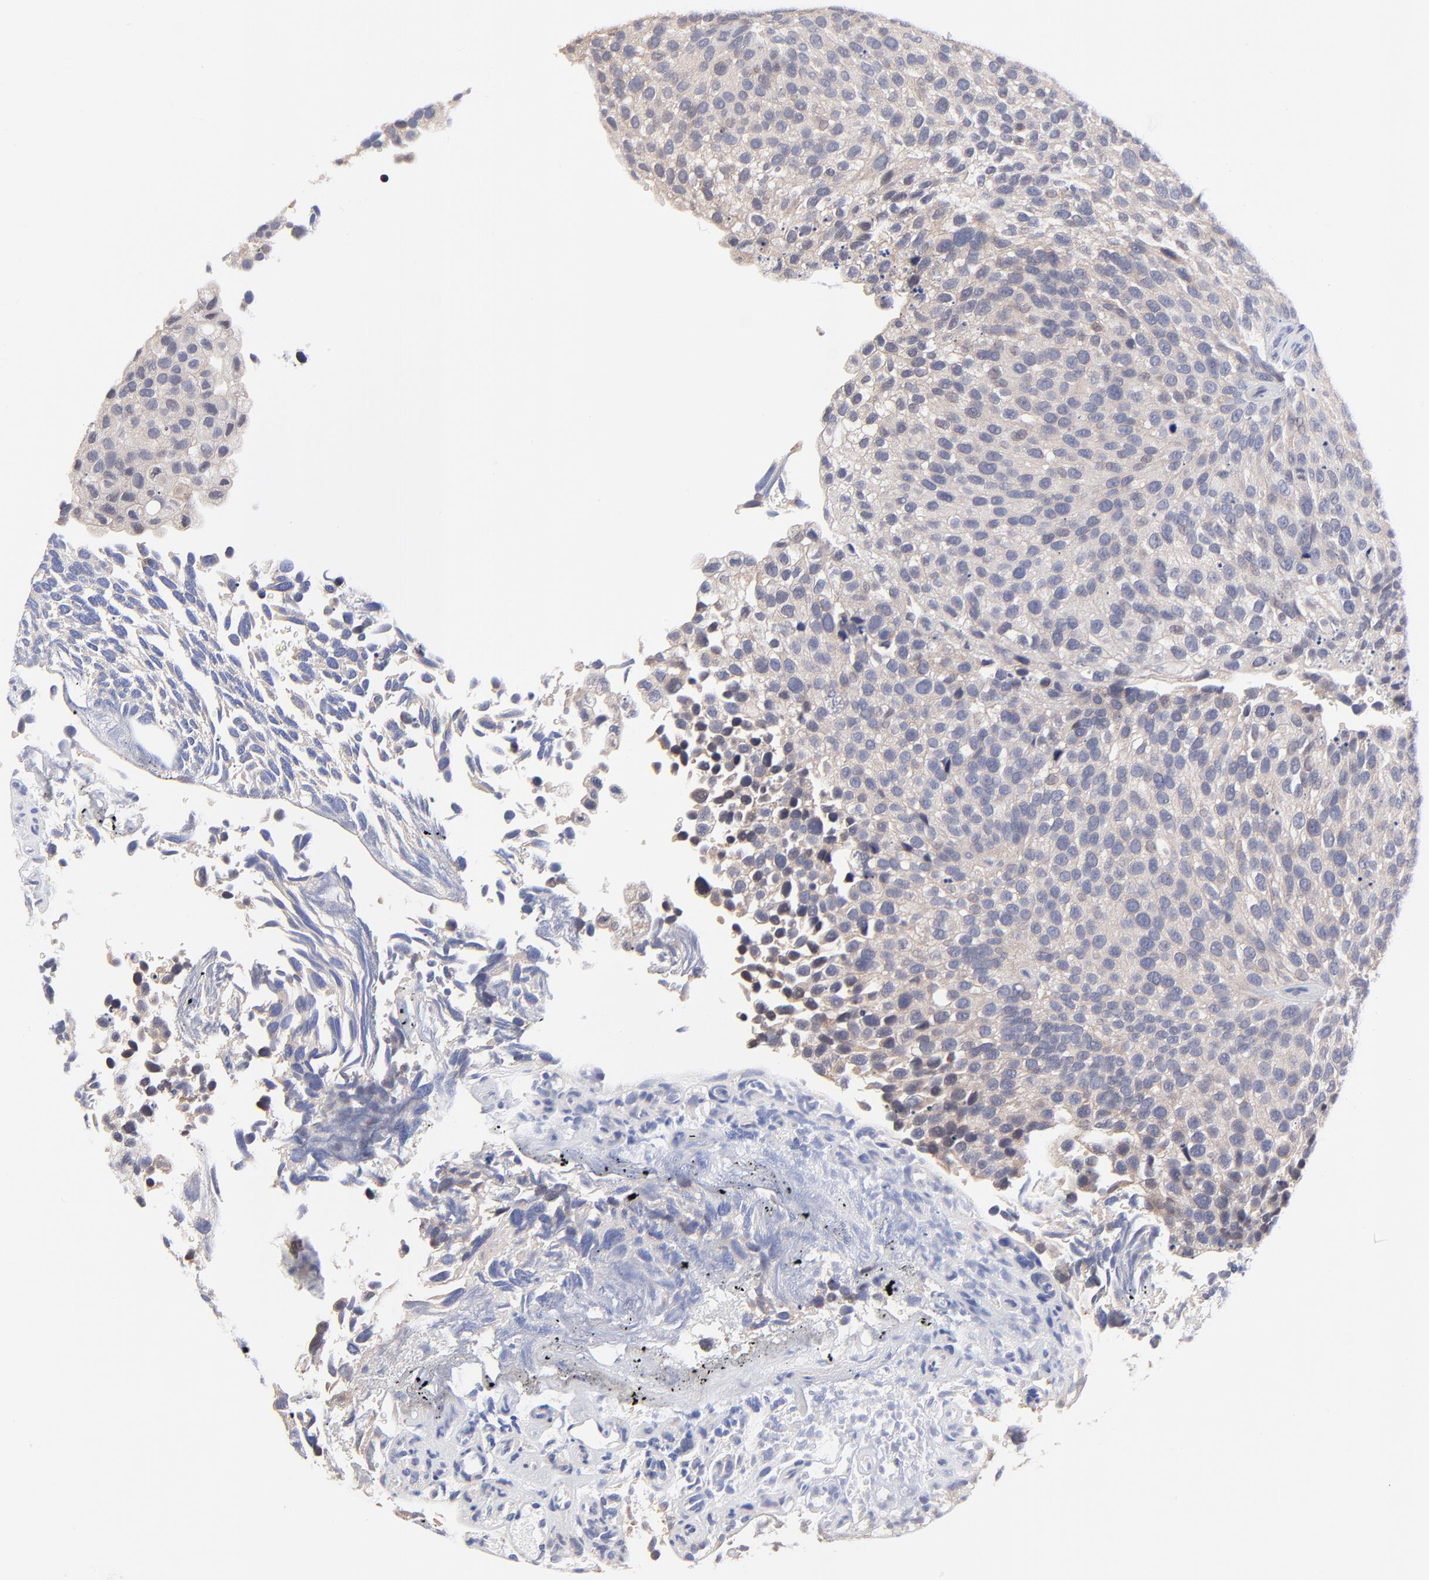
{"staining": {"intensity": "weak", "quantity": "25%-75%", "location": "cytoplasmic/membranous"}, "tissue": "urothelial cancer", "cell_type": "Tumor cells", "image_type": "cancer", "snomed": [{"axis": "morphology", "description": "Urothelial carcinoma, High grade"}, {"axis": "topography", "description": "Urinary bladder"}], "caption": "Immunohistochemical staining of urothelial carcinoma (high-grade) demonstrates low levels of weak cytoplasmic/membranous protein positivity in about 25%-75% of tumor cells.", "gene": "FBXO8", "patient": {"sex": "male", "age": 72}}